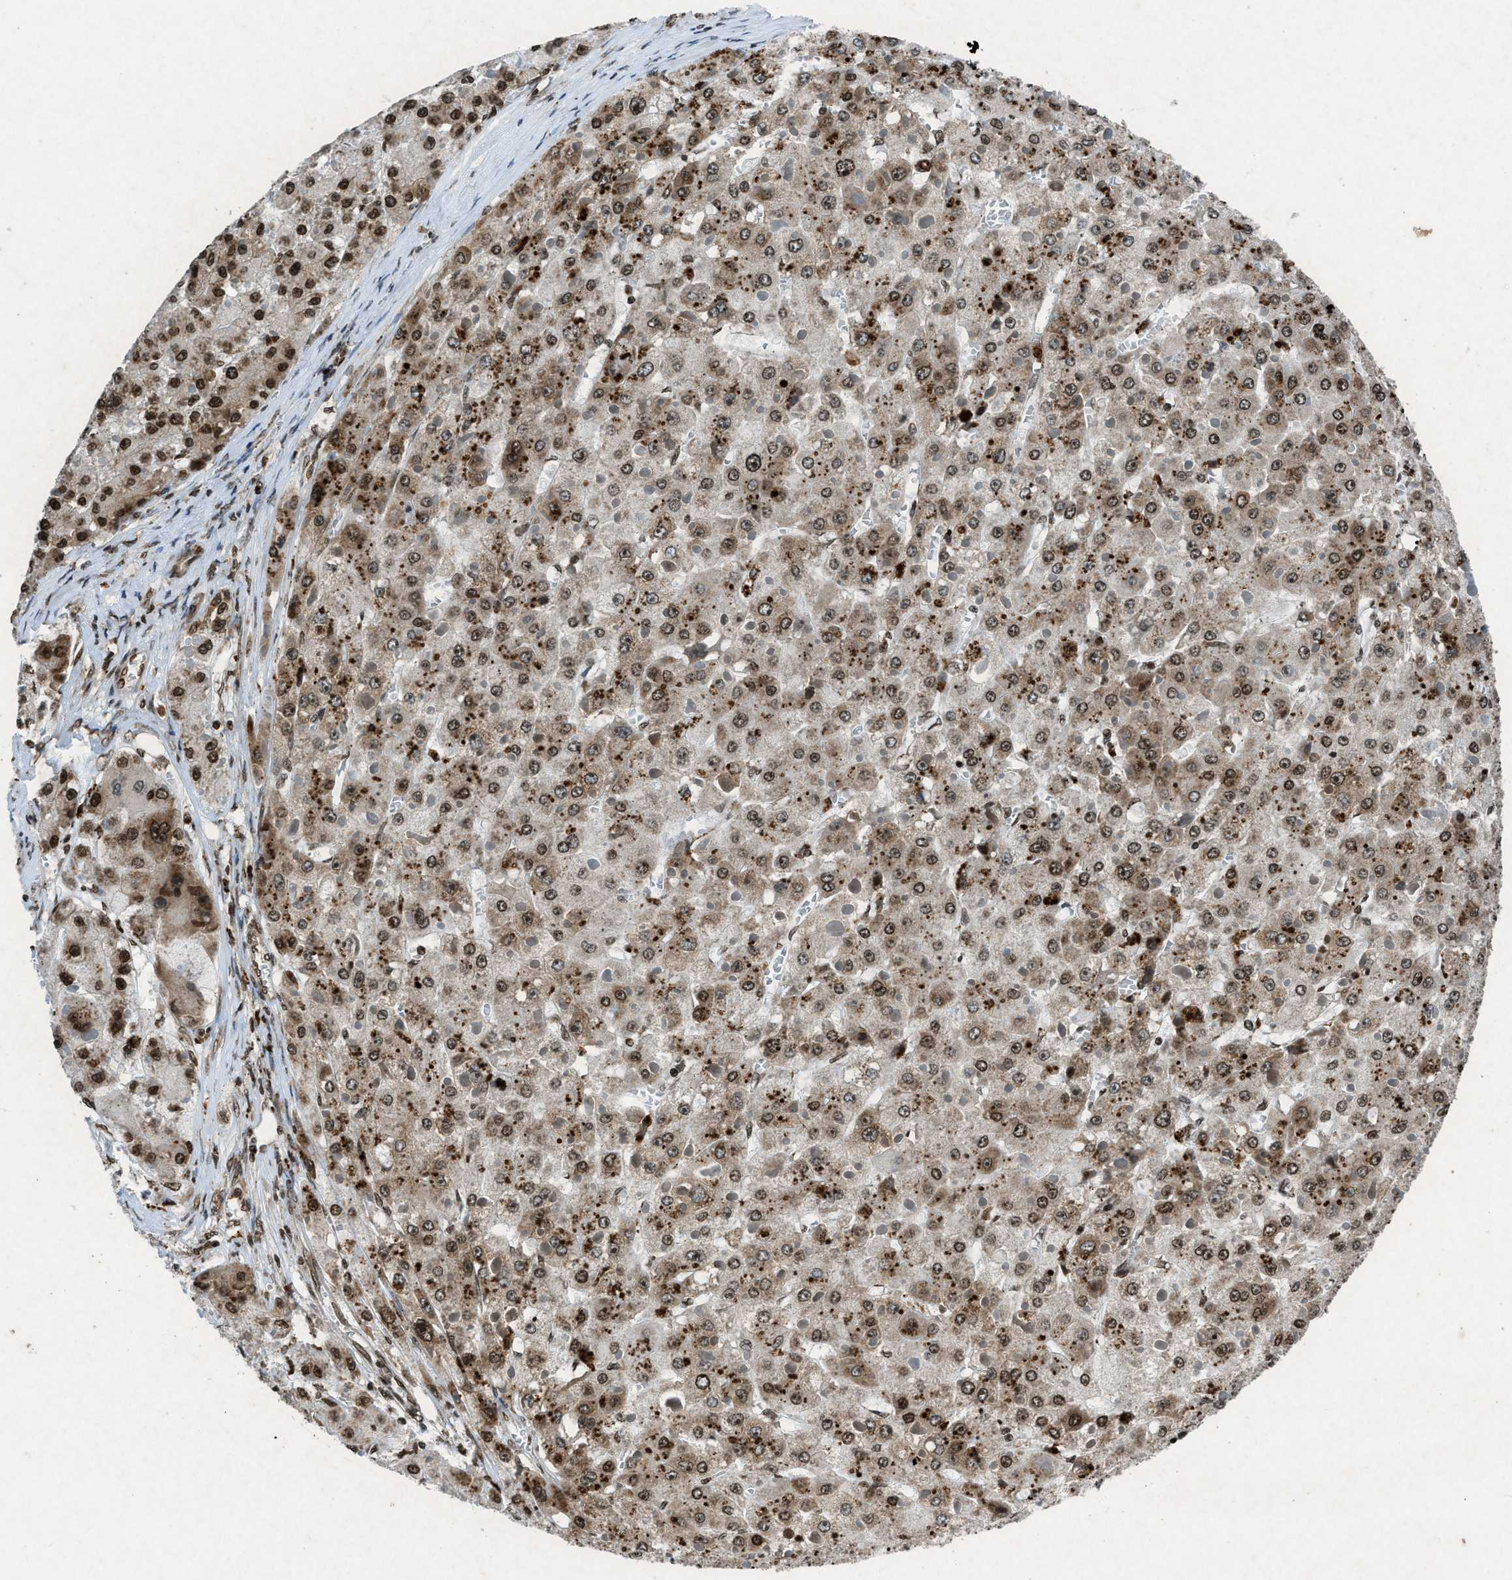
{"staining": {"intensity": "moderate", "quantity": ">75%", "location": "cytoplasmic/membranous,nuclear"}, "tissue": "liver cancer", "cell_type": "Tumor cells", "image_type": "cancer", "snomed": [{"axis": "morphology", "description": "Carcinoma, Hepatocellular, NOS"}, {"axis": "topography", "description": "Liver"}], "caption": "Tumor cells display medium levels of moderate cytoplasmic/membranous and nuclear expression in approximately >75% of cells in liver cancer (hepatocellular carcinoma). (DAB = brown stain, brightfield microscopy at high magnification).", "gene": "NXF1", "patient": {"sex": "female", "age": 73}}